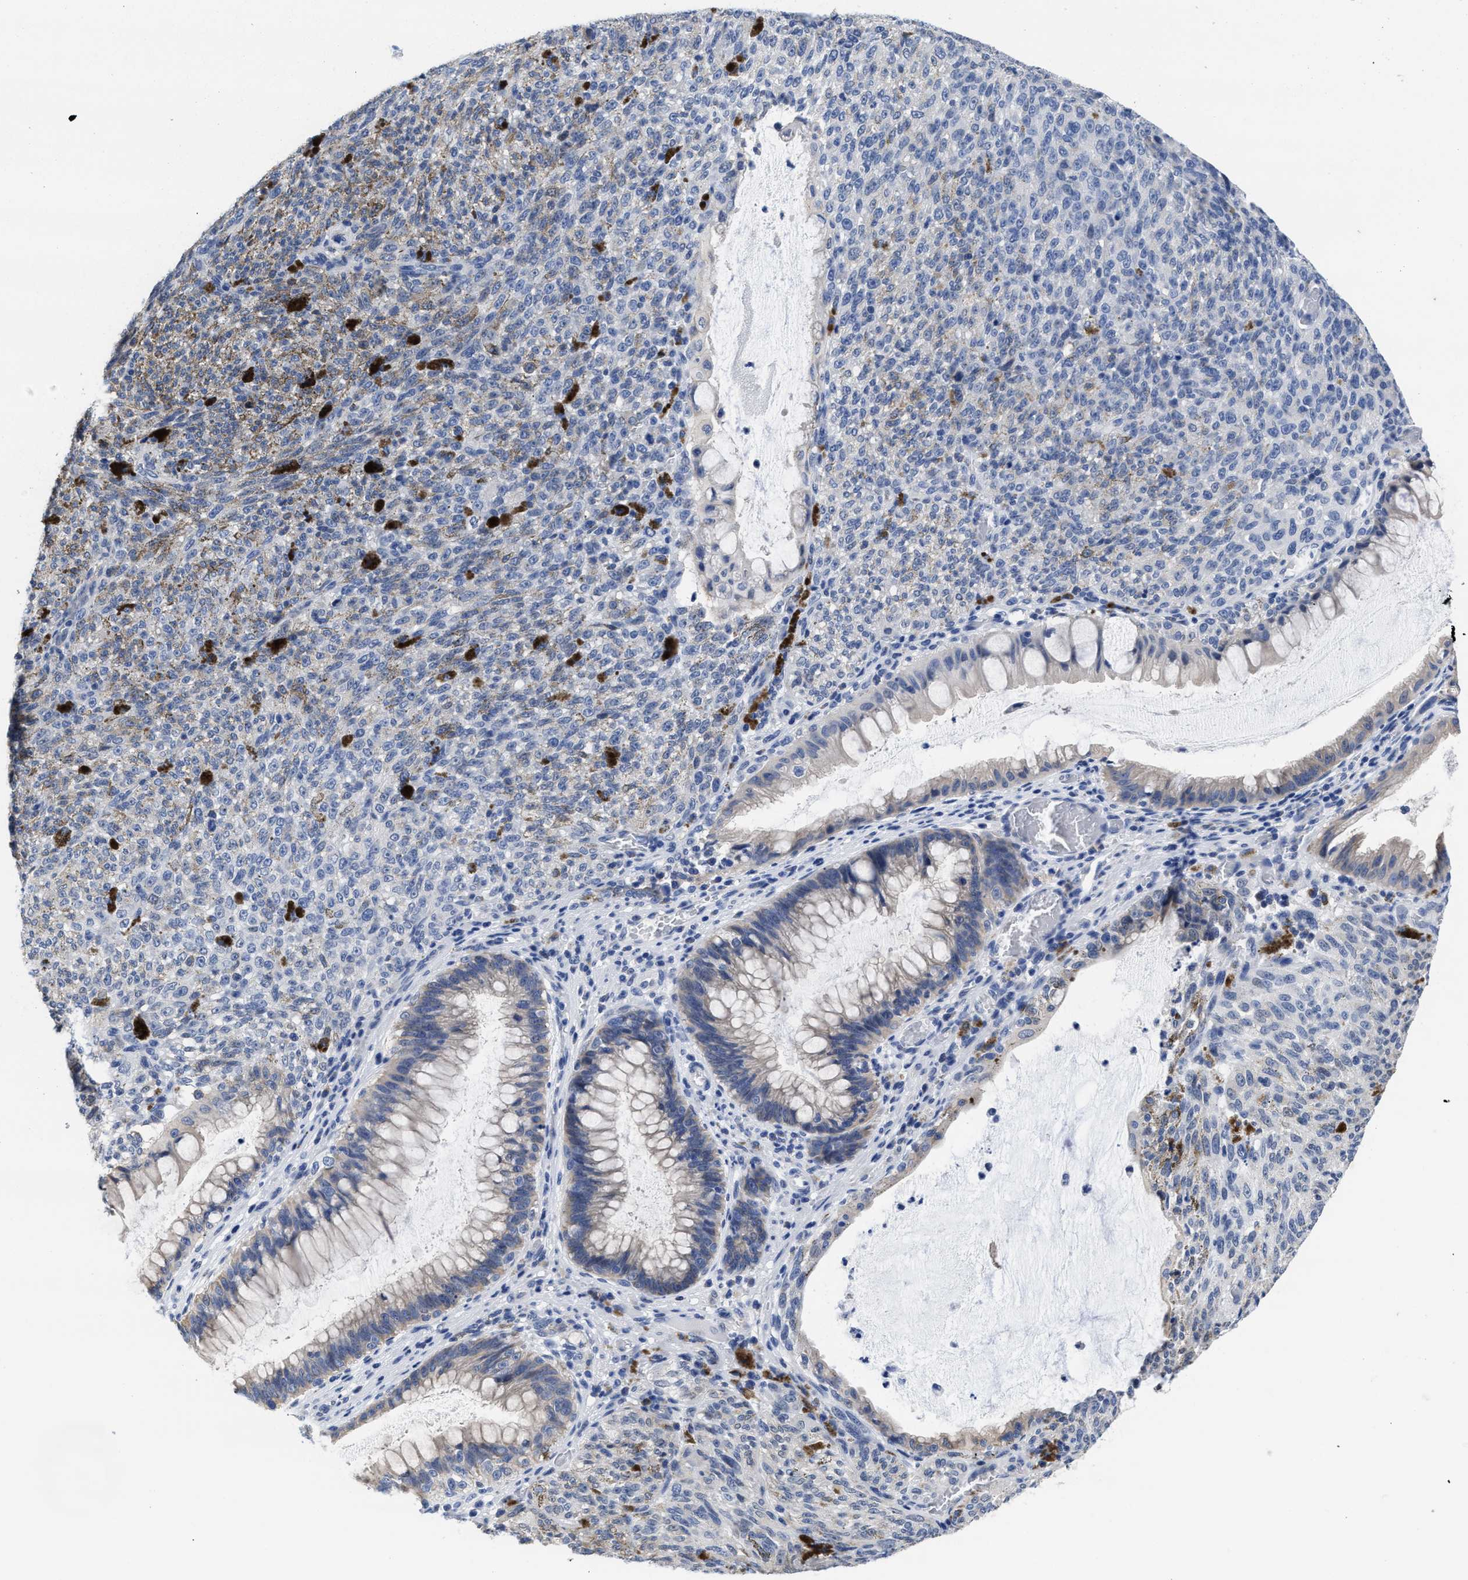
{"staining": {"intensity": "weak", "quantity": "<25%", "location": "cytoplasmic/membranous"}, "tissue": "melanoma", "cell_type": "Tumor cells", "image_type": "cancer", "snomed": [{"axis": "morphology", "description": "Malignant melanoma, NOS"}, {"axis": "topography", "description": "Rectum"}], "caption": "Immunohistochemistry image of neoplastic tissue: human melanoma stained with DAB (3,3'-diaminobenzidine) shows no significant protein positivity in tumor cells.", "gene": "HOOK1", "patient": {"sex": "female", "age": 81}}